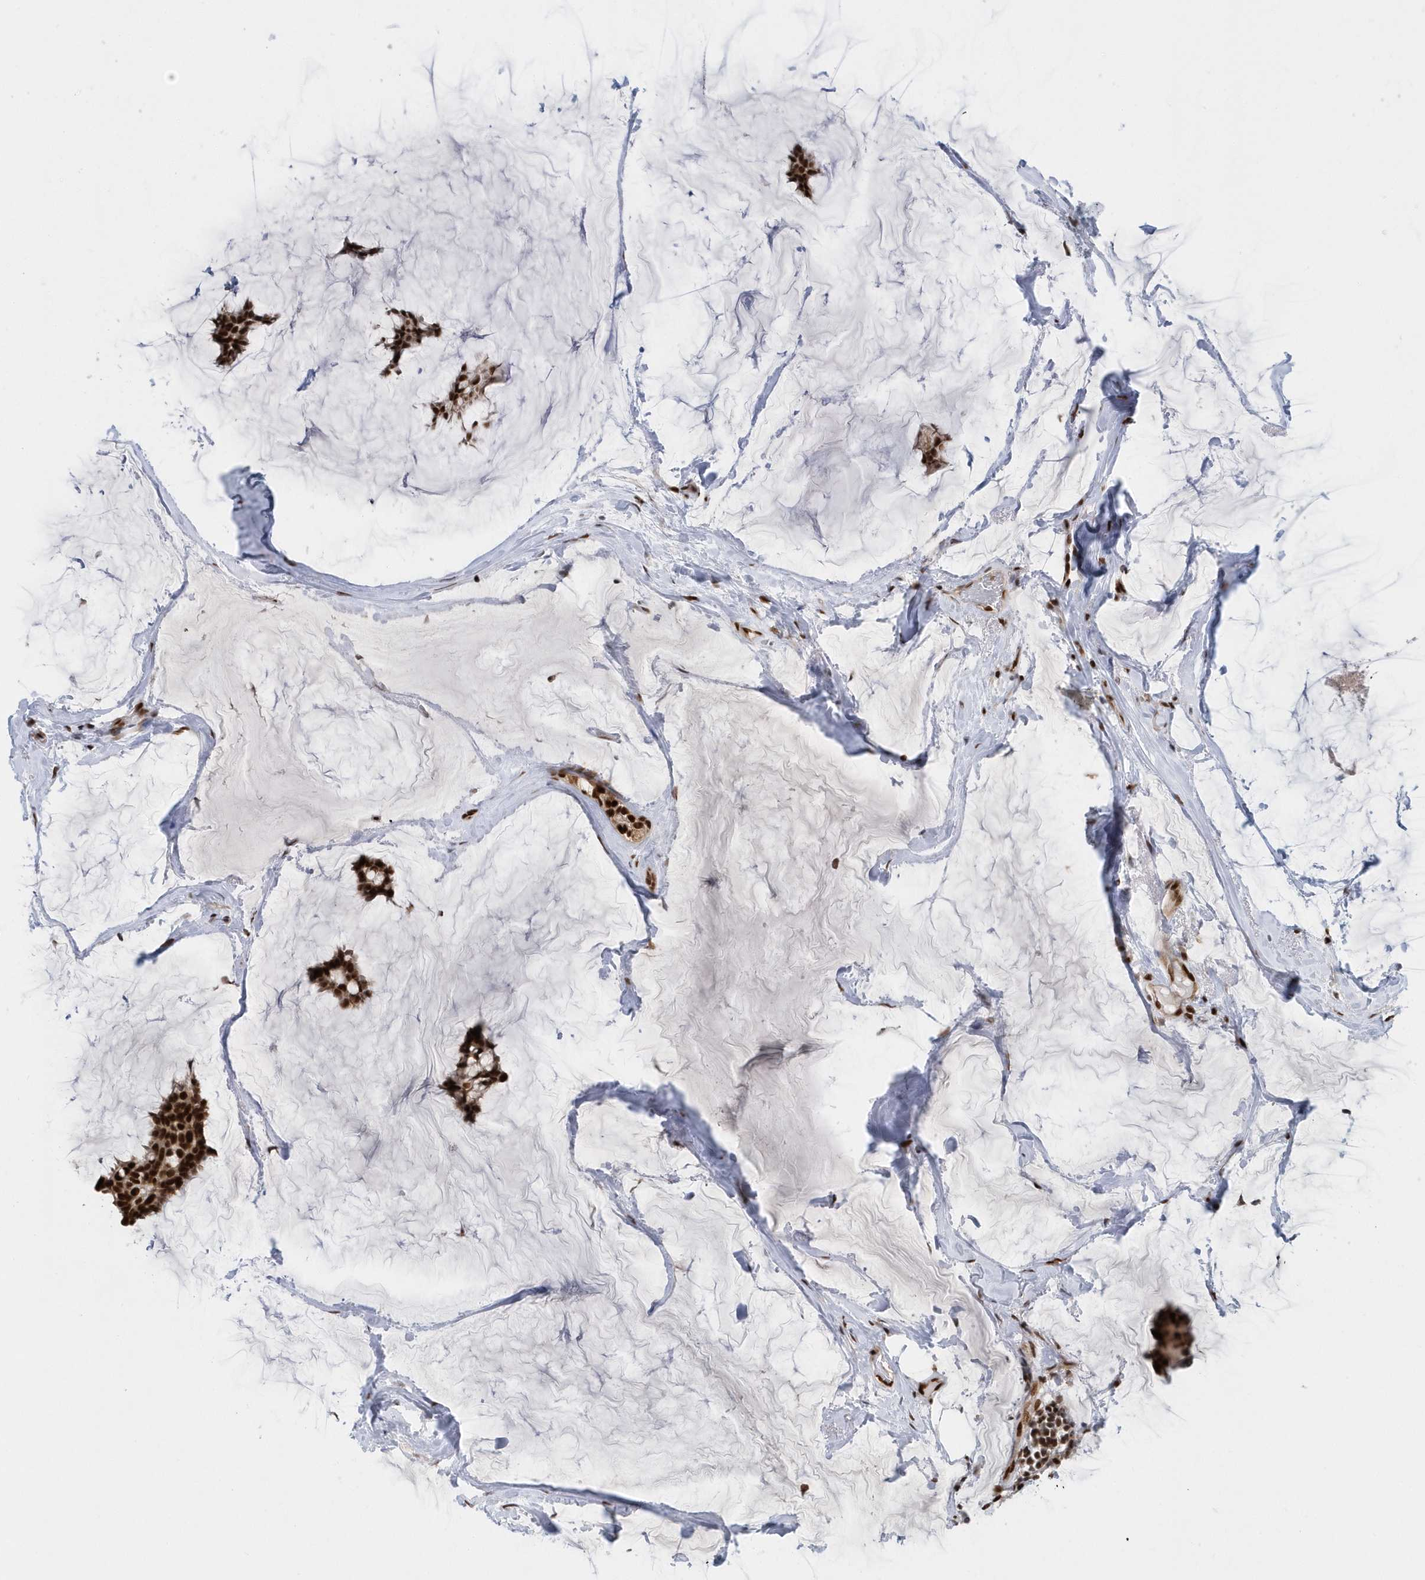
{"staining": {"intensity": "strong", "quantity": ">75%", "location": "nuclear"}, "tissue": "breast cancer", "cell_type": "Tumor cells", "image_type": "cancer", "snomed": [{"axis": "morphology", "description": "Duct carcinoma"}, {"axis": "topography", "description": "Breast"}], "caption": "Tumor cells exhibit high levels of strong nuclear positivity in approximately >75% of cells in breast infiltrating ductal carcinoma.", "gene": "SEPHS1", "patient": {"sex": "female", "age": 93}}